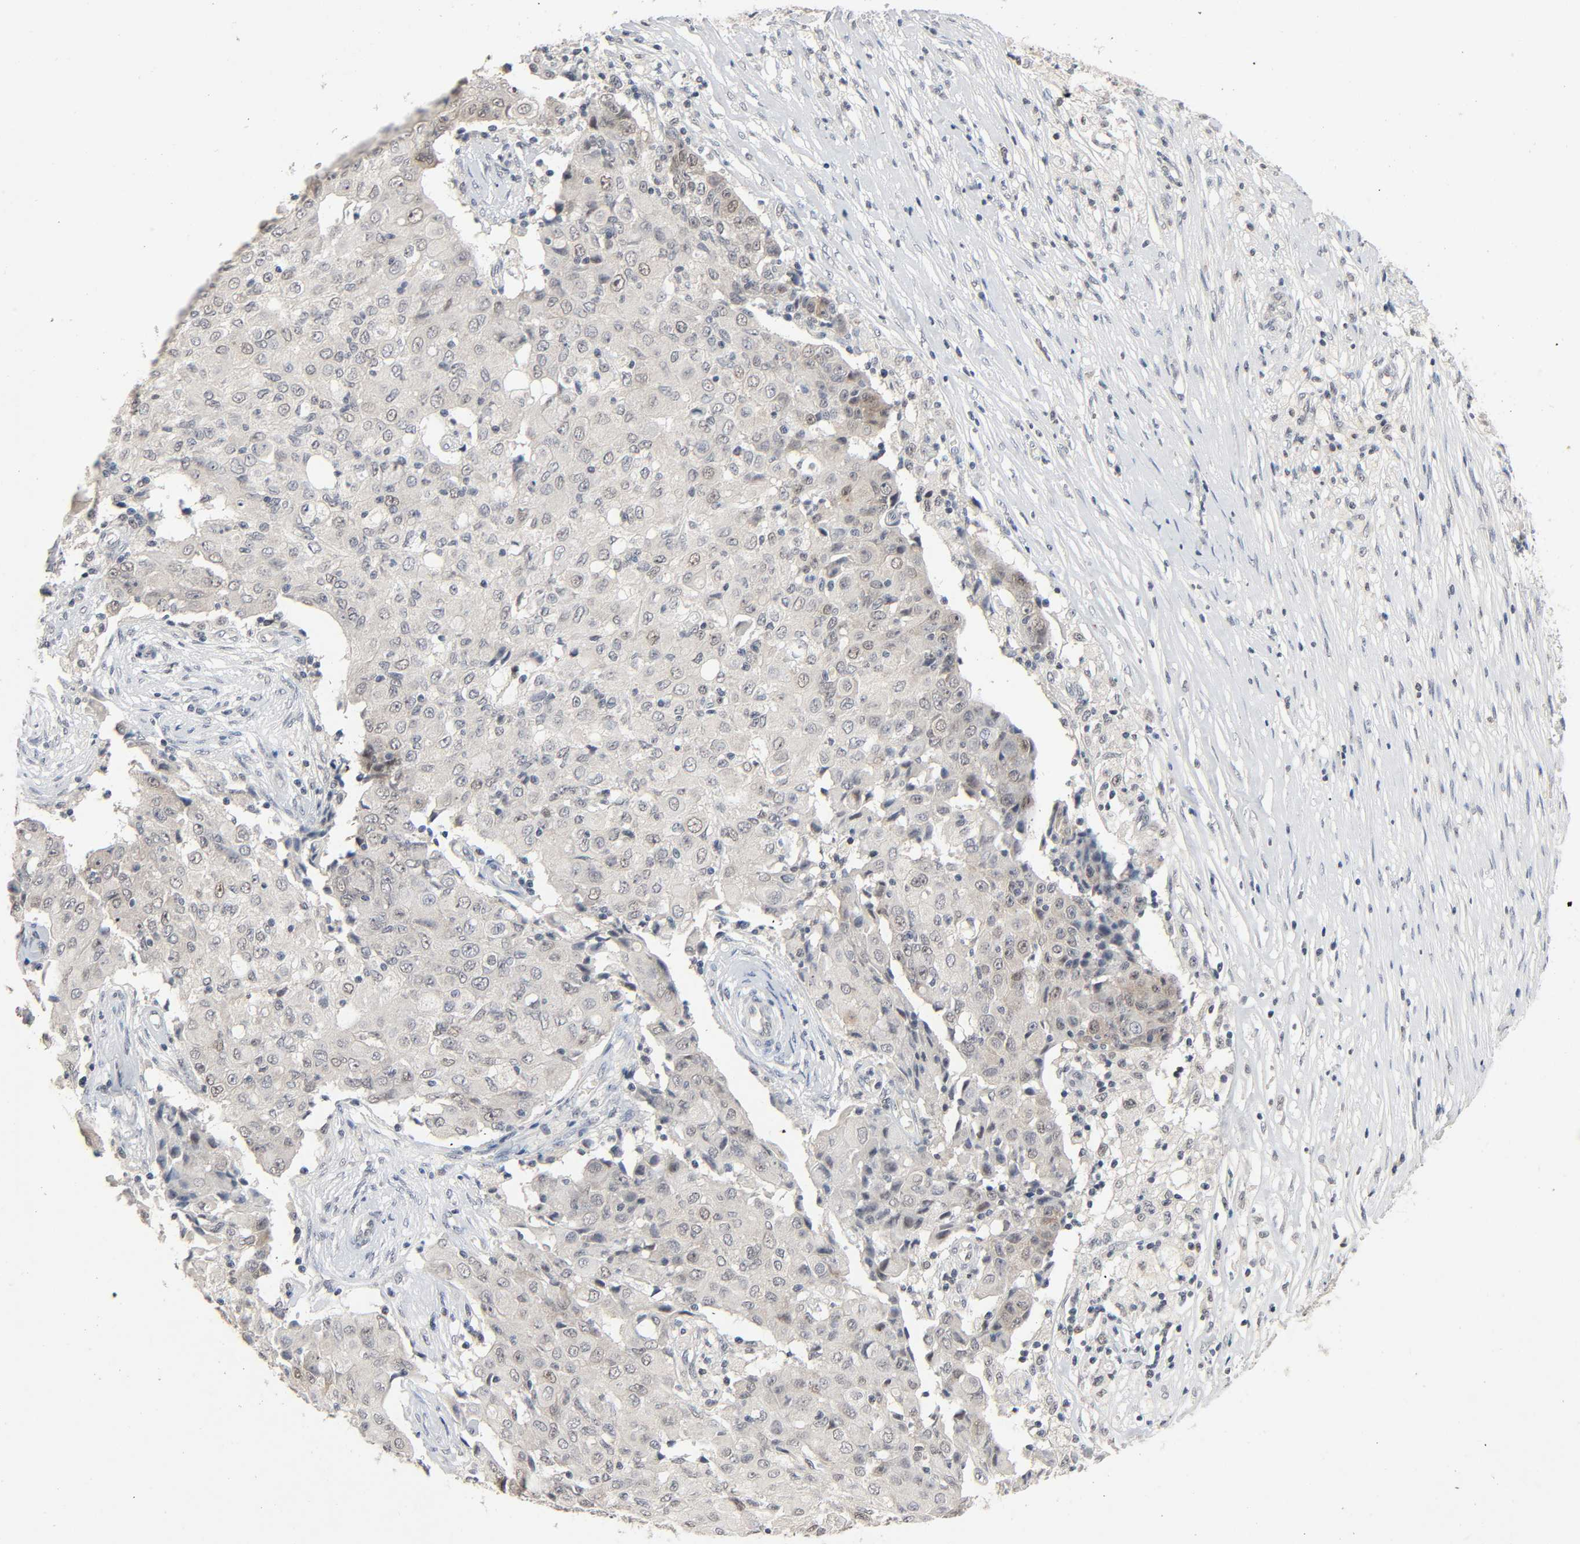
{"staining": {"intensity": "weak", "quantity": ">75%", "location": "nuclear"}, "tissue": "ovarian cancer", "cell_type": "Tumor cells", "image_type": "cancer", "snomed": [{"axis": "morphology", "description": "Carcinoma, endometroid"}, {"axis": "topography", "description": "Ovary"}], "caption": "Ovarian endometroid carcinoma was stained to show a protein in brown. There is low levels of weak nuclear expression in about >75% of tumor cells.", "gene": "MAPKAPK5", "patient": {"sex": "female", "age": 42}}